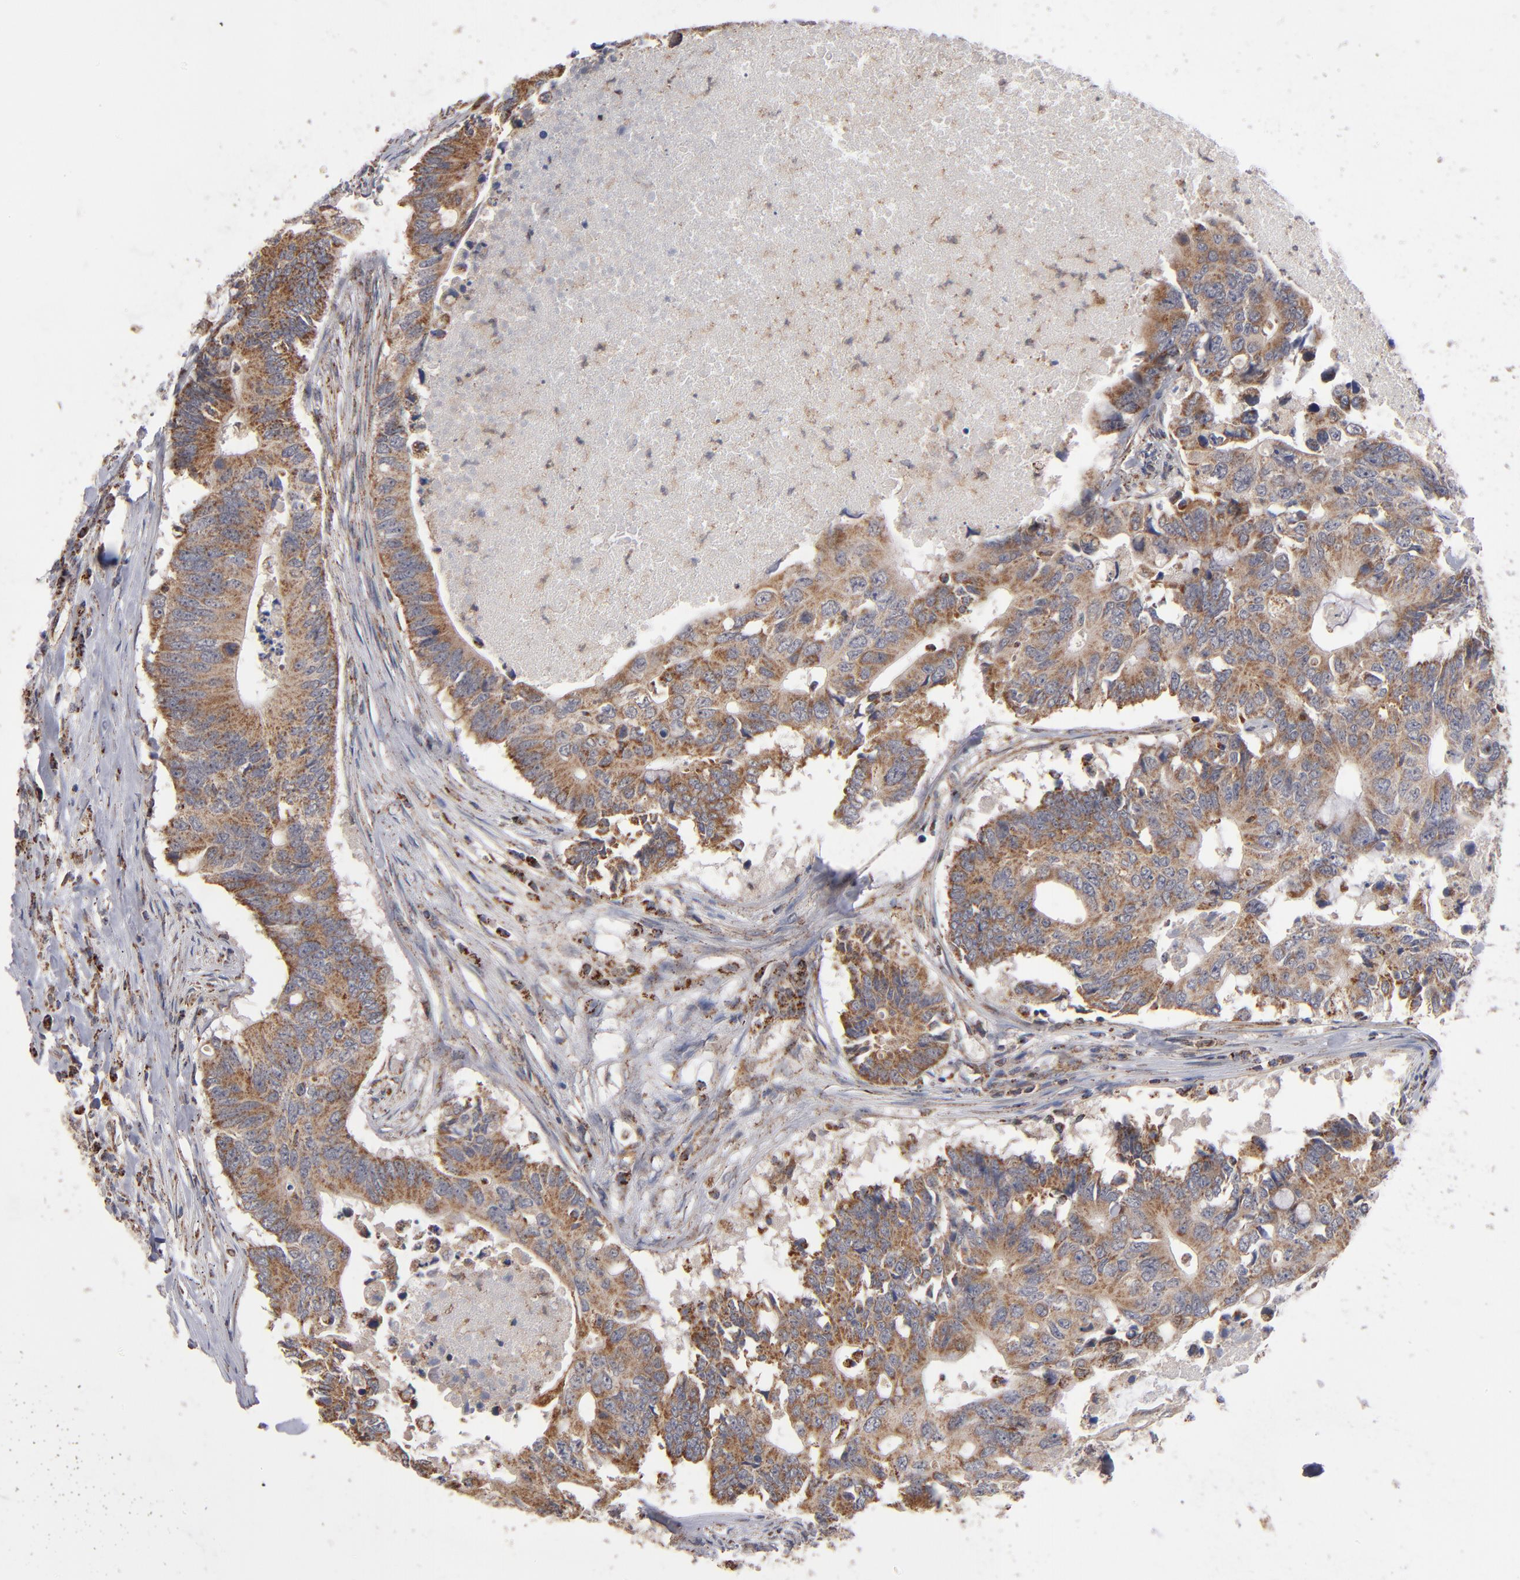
{"staining": {"intensity": "moderate", "quantity": ">75%", "location": "cytoplasmic/membranous"}, "tissue": "colorectal cancer", "cell_type": "Tumor cells", "image_type": "cancer", "snomed": [{"axis": "morphology", "description": "Adenocarcinoma, NOS"}, {"axis": "topography", "description": "Colon"}], "caption": "Immunohistochemical staining of human colorectal cancer (adenocarcinoma) shows medium levels of moderate cytoplasmic/membranous protein expression in about >75% of tumor cells. The protein of interest is stained brown, and the nuclei are stained in blue (DAB (3,3'-diaminobenzidine) IHC with brightfield microscopy, high magnification).", "gene": "MIPOL1", "patient": {"sex": "male", "age": 71}}